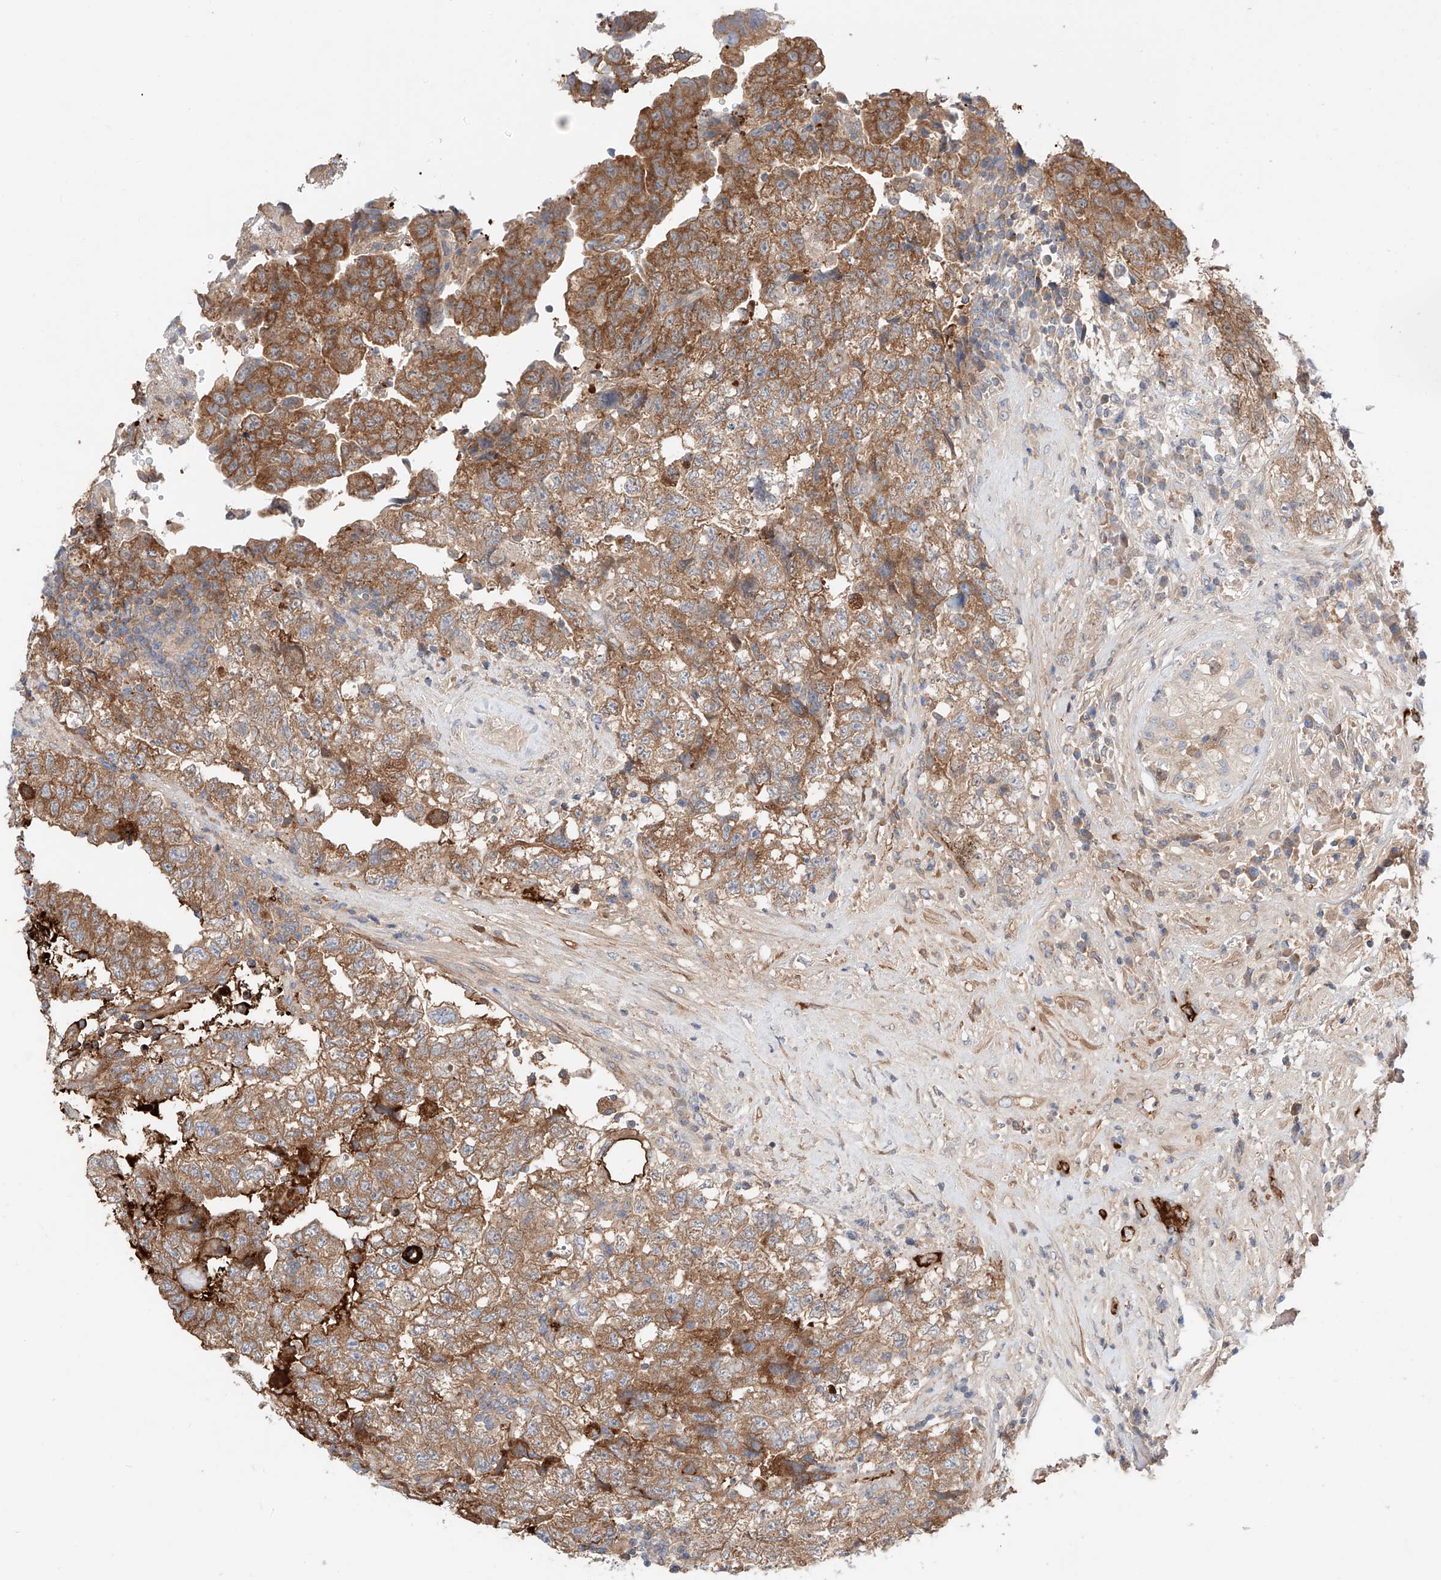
{"staining": {"intensity": "moderate", "quantity": ">75%", "location": "cytoplasmic/membranous"}, "tissue": "testis cancer", "cell_type": "Tumor cells", "image_type": "cancer", "snomed": [{"axis": "morphology", "description": "Carcinoma, Embryonal, NOS"}, {"axis": "topography", "description": "Testis"}], "caption": "This histopathology image exhibits immunohistochemistry staining of human testis cancer (embryonal carcinoma), with medium moderate cytoplasmic/membranous expression in approximately >75% of tumor cells.", "gene": "PGGT1B", "patient": {"sex": "male", "age": 36}}